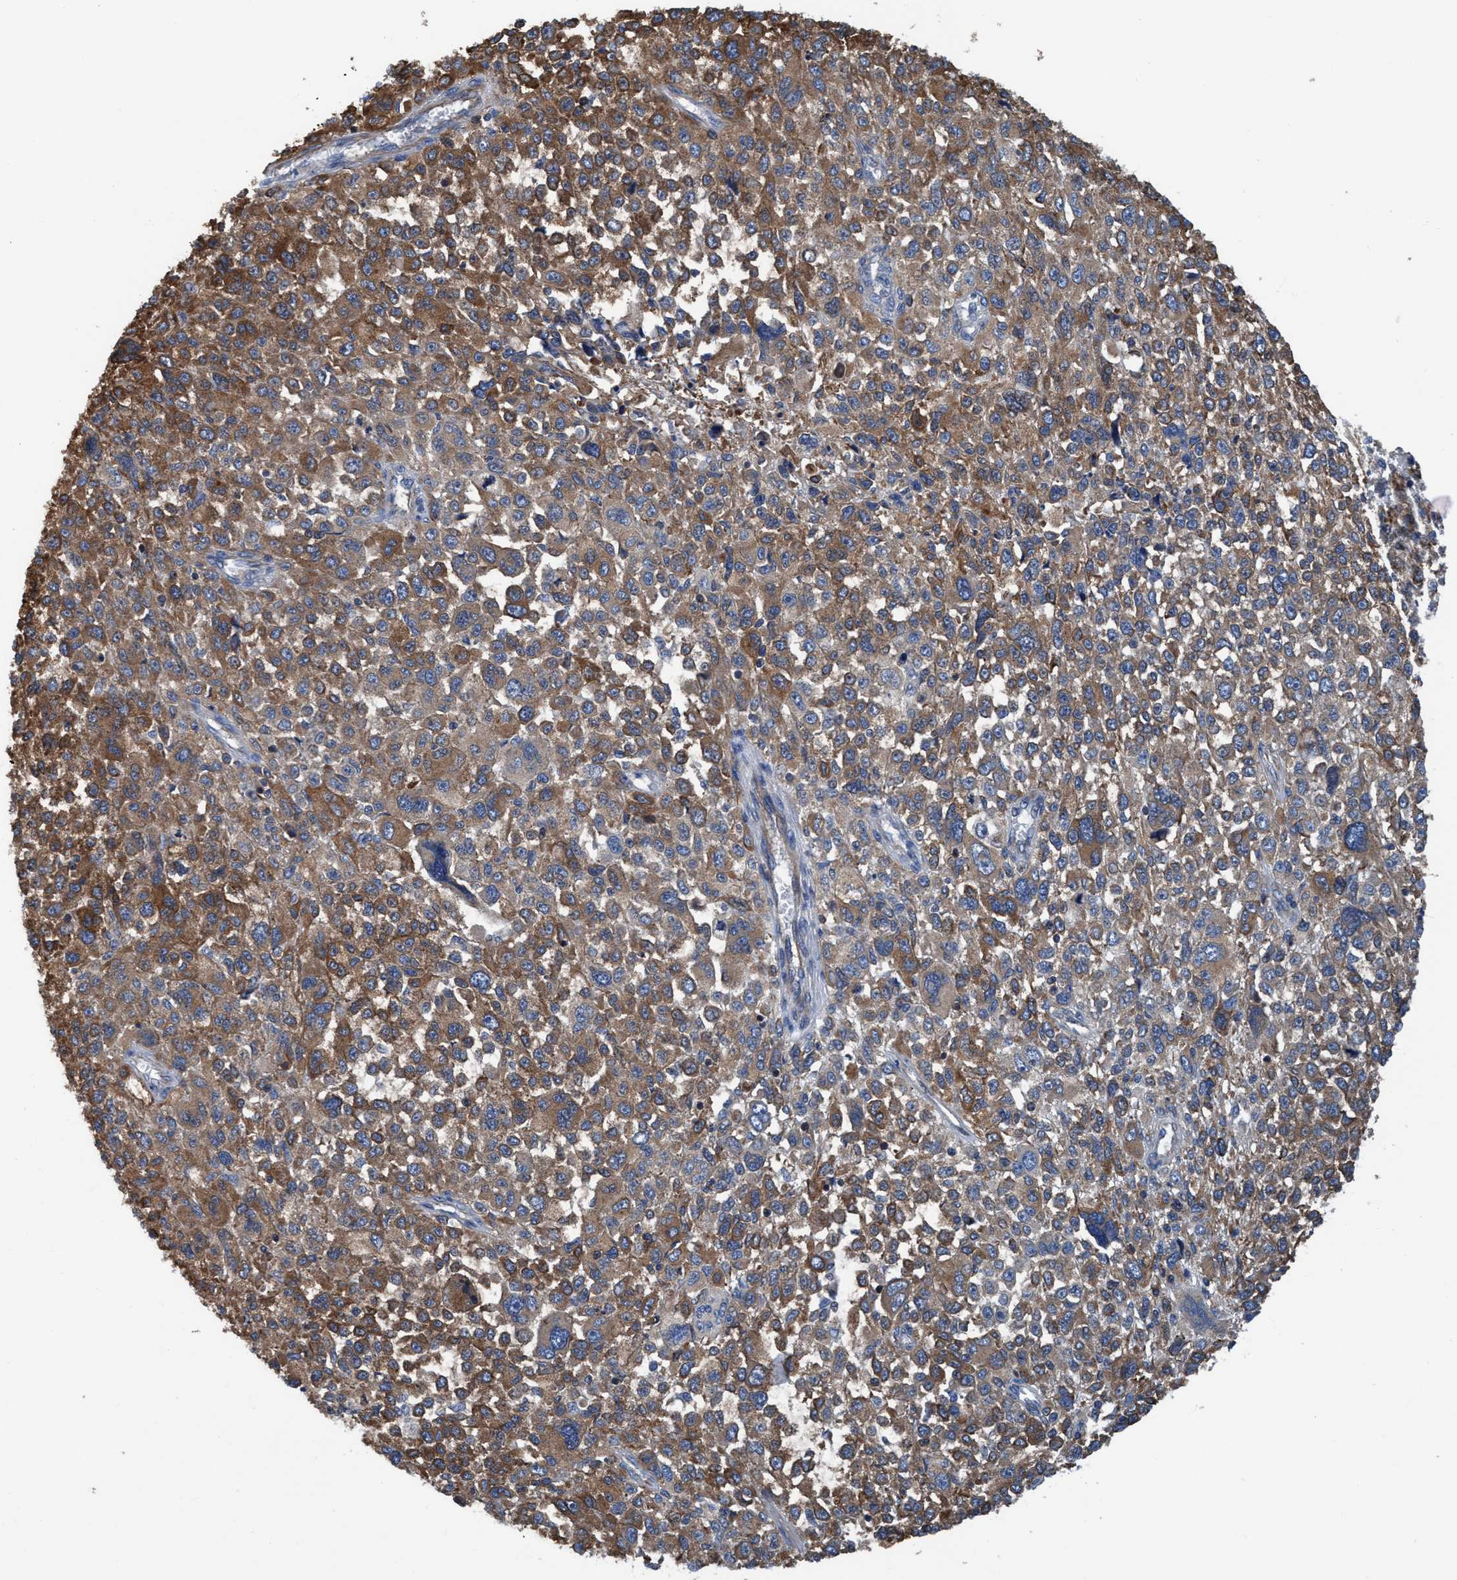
{"staining": {"intensity": "moderate", "quantity": ">75%", "location": "cytoplasmic/membranous"}, "tissue": "melanoma", "cell_type": "Tumor cells", "image_type": "cancer", "snomed": [{"axis": "morphology", "description": "Malignant melanoma, NOS"}, {"axis": "topography", "description": "Skin"}], "caption": "IHC staining of malignant melanoma, which displays medium levels of moderate cytoplasmic/membranous positivity in about >75% of tumor cells indicating moderate cytoplasmic/membranous protein staining. The staining was performed using DAB (brown) for protein detection and nuclei were counterstained in hematoxylin (blue).", "gene": "NMT1", "patient": {"sex": "female", "age": 55}}